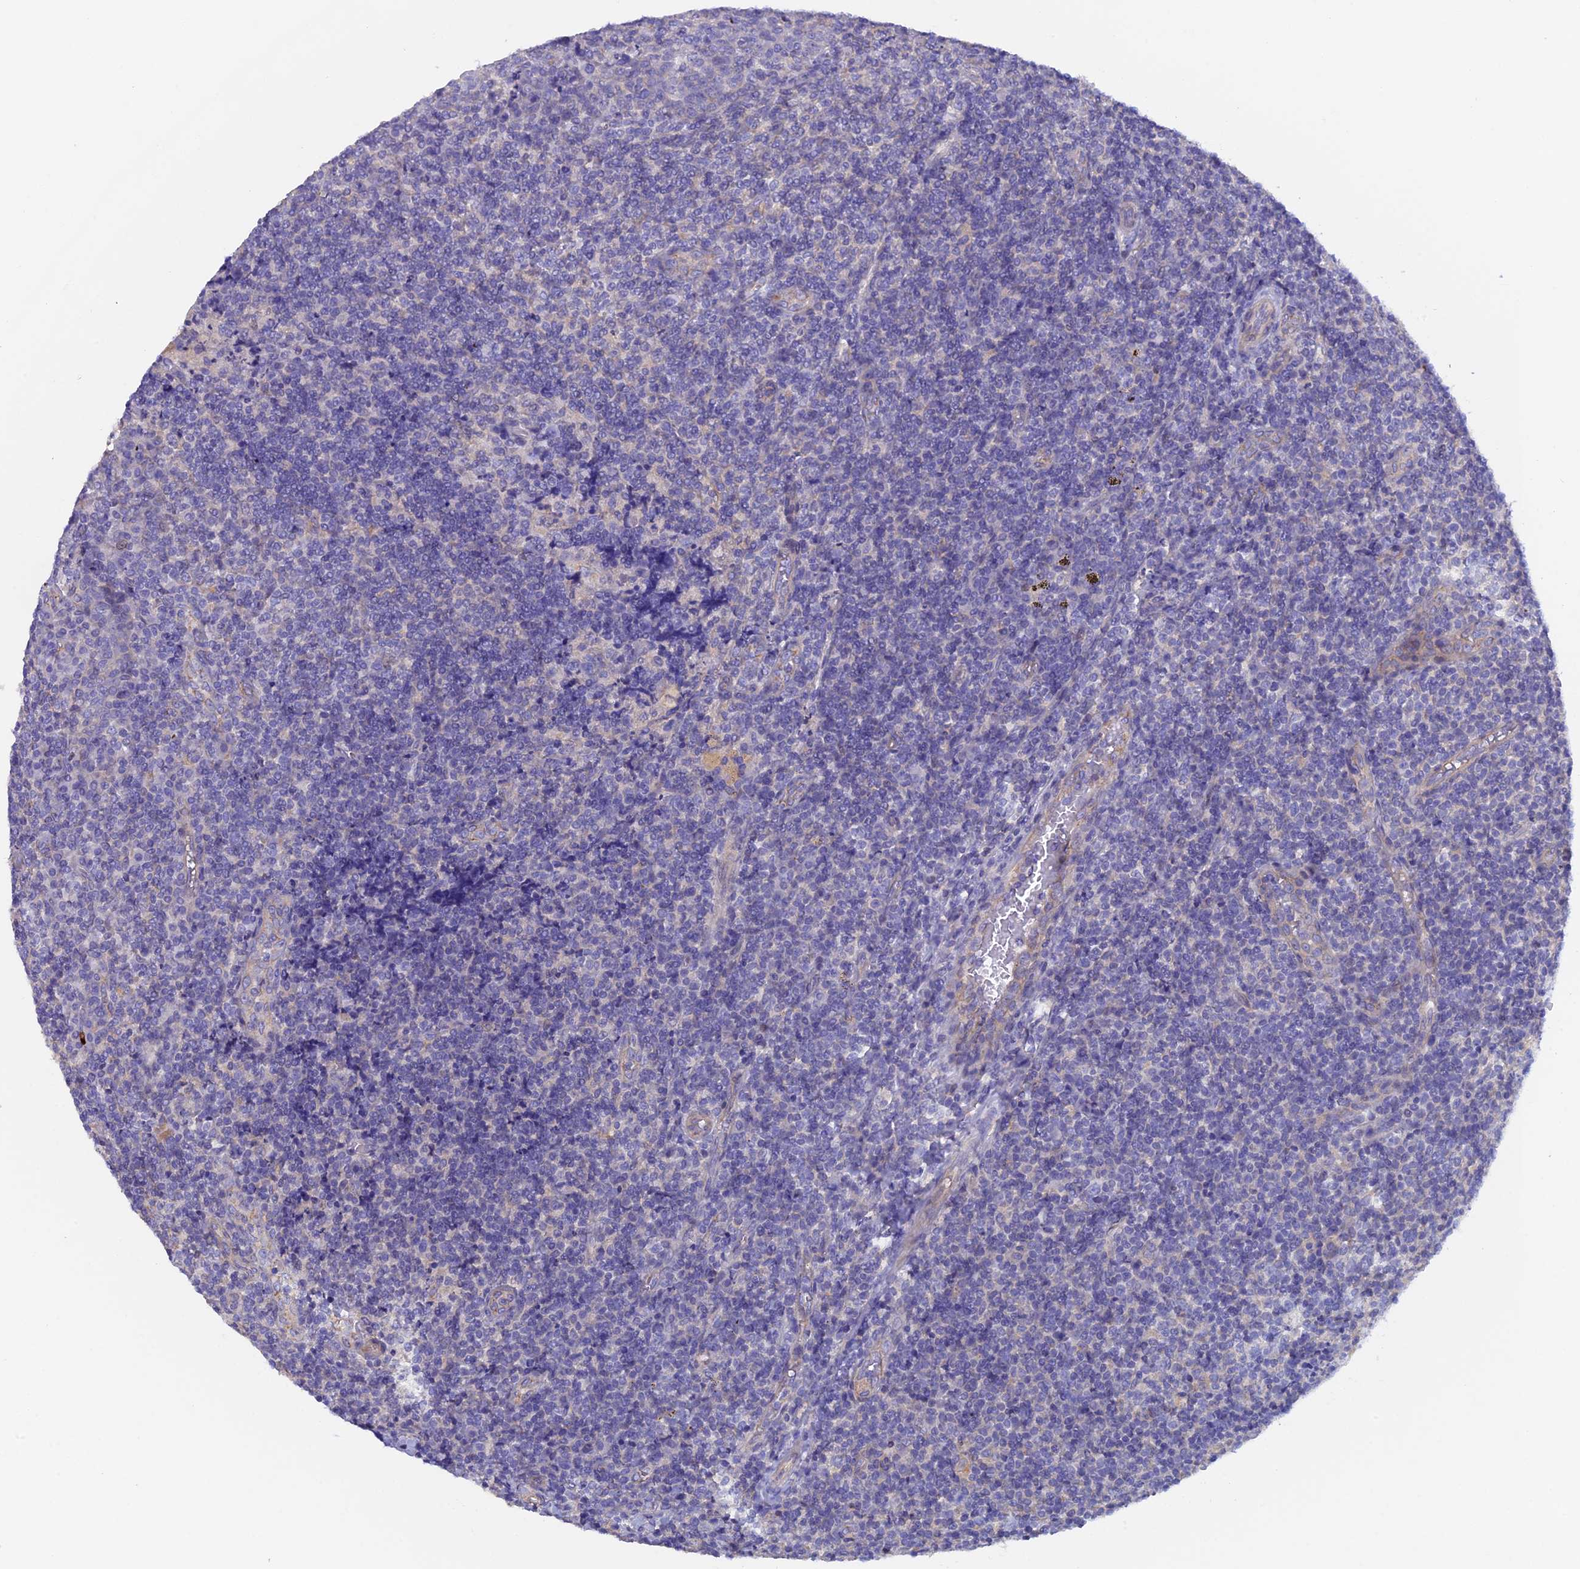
{"staining": {"intensity": "negative", "quantity": "none", "location": "none"}, "tissue": "tonsil", "cell_type": "Germinal center cells", "image_type": "normal", "snomed": [{"axis": "morphology", "description": "Normal tissue, NOS"}, {"axis": "topography", "description": "Tonsil"}], "caption": "Tonsil stained for a protein using IHC shows no staining germinal center cells.", "gene": "FZR1", "patient": {"sex": "female", "age": 19}}